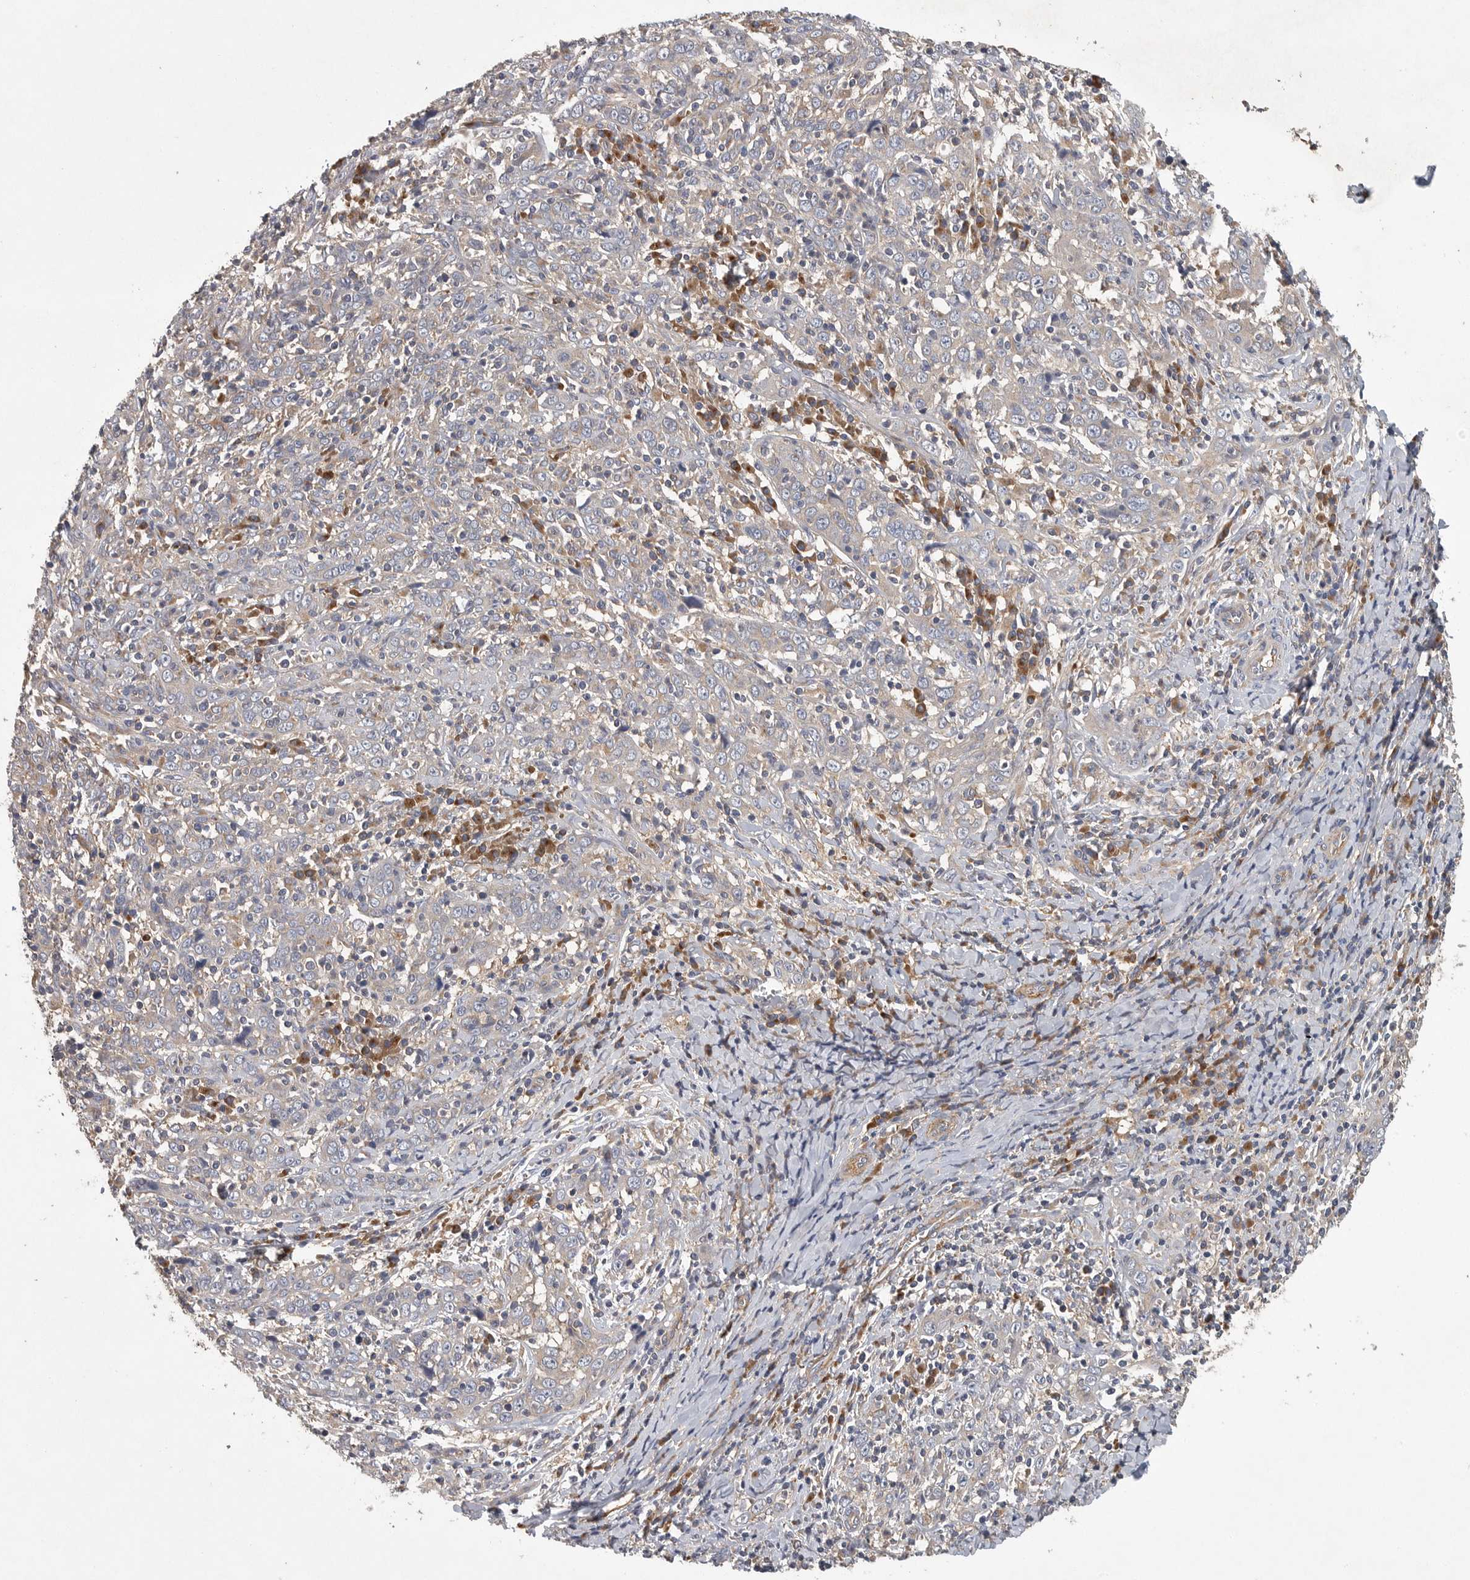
{"staining": {"intensity": "negative", "quantity": "none", "location": "none"}, "tissue": "cervical cancer", "cell_type": "Tumor cells", "image_type": "cancer", "snomed": [{"axis": "morphology", "description": "Squamous cell carcinoma, NOS"}, {"axis": "topography", "description": "Cervix"}], "caption": "An immunohistochemistry (IHC) image of cervical squamous cell carcinoma is shown. There is no staining in tumor cells of cervical squamous cell carcinoma.", "gene": "OXR1", "patient": {"sex": "female", "age": 46}}